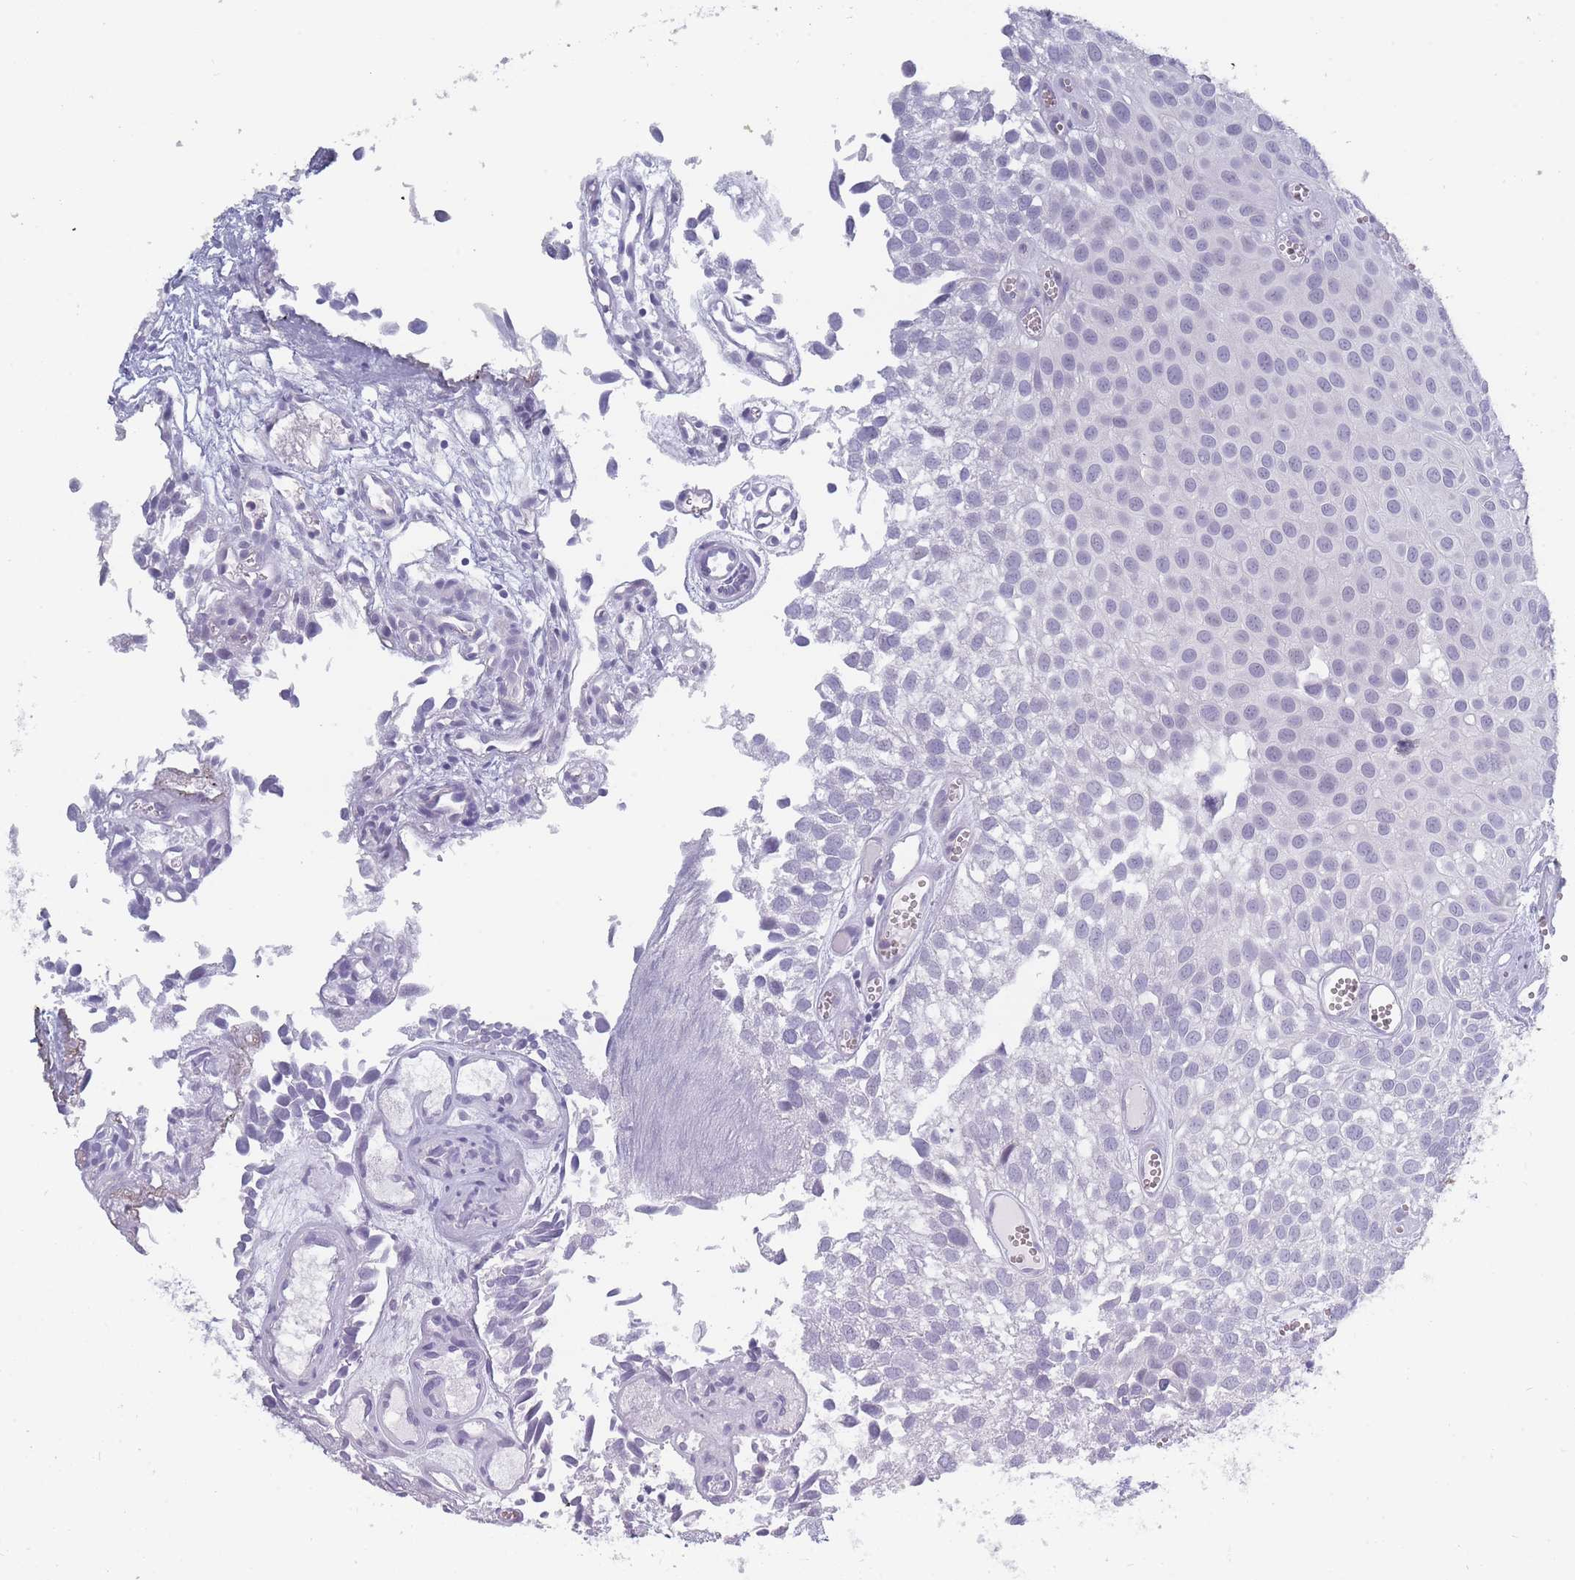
{"staining": {"intensity": "negative", "quantity": "none", "location": "none"}, "tissue": "urothelial cancer", "cell_type": "Tumor cells", "image_type": "cancer", "snomed": [{"axis": "morphology", "description": "Urothelial carcinoma, Low grade"}, {"axis": "topography", "description": "Urinary bladder"}], "caption": "Low-grade urothelial carcinoma stained for a protein using immunohistochemistry exhibits no staining tumor cells.", "gene": "ROS1", "patient": {"sex": "male", "age": 88}}